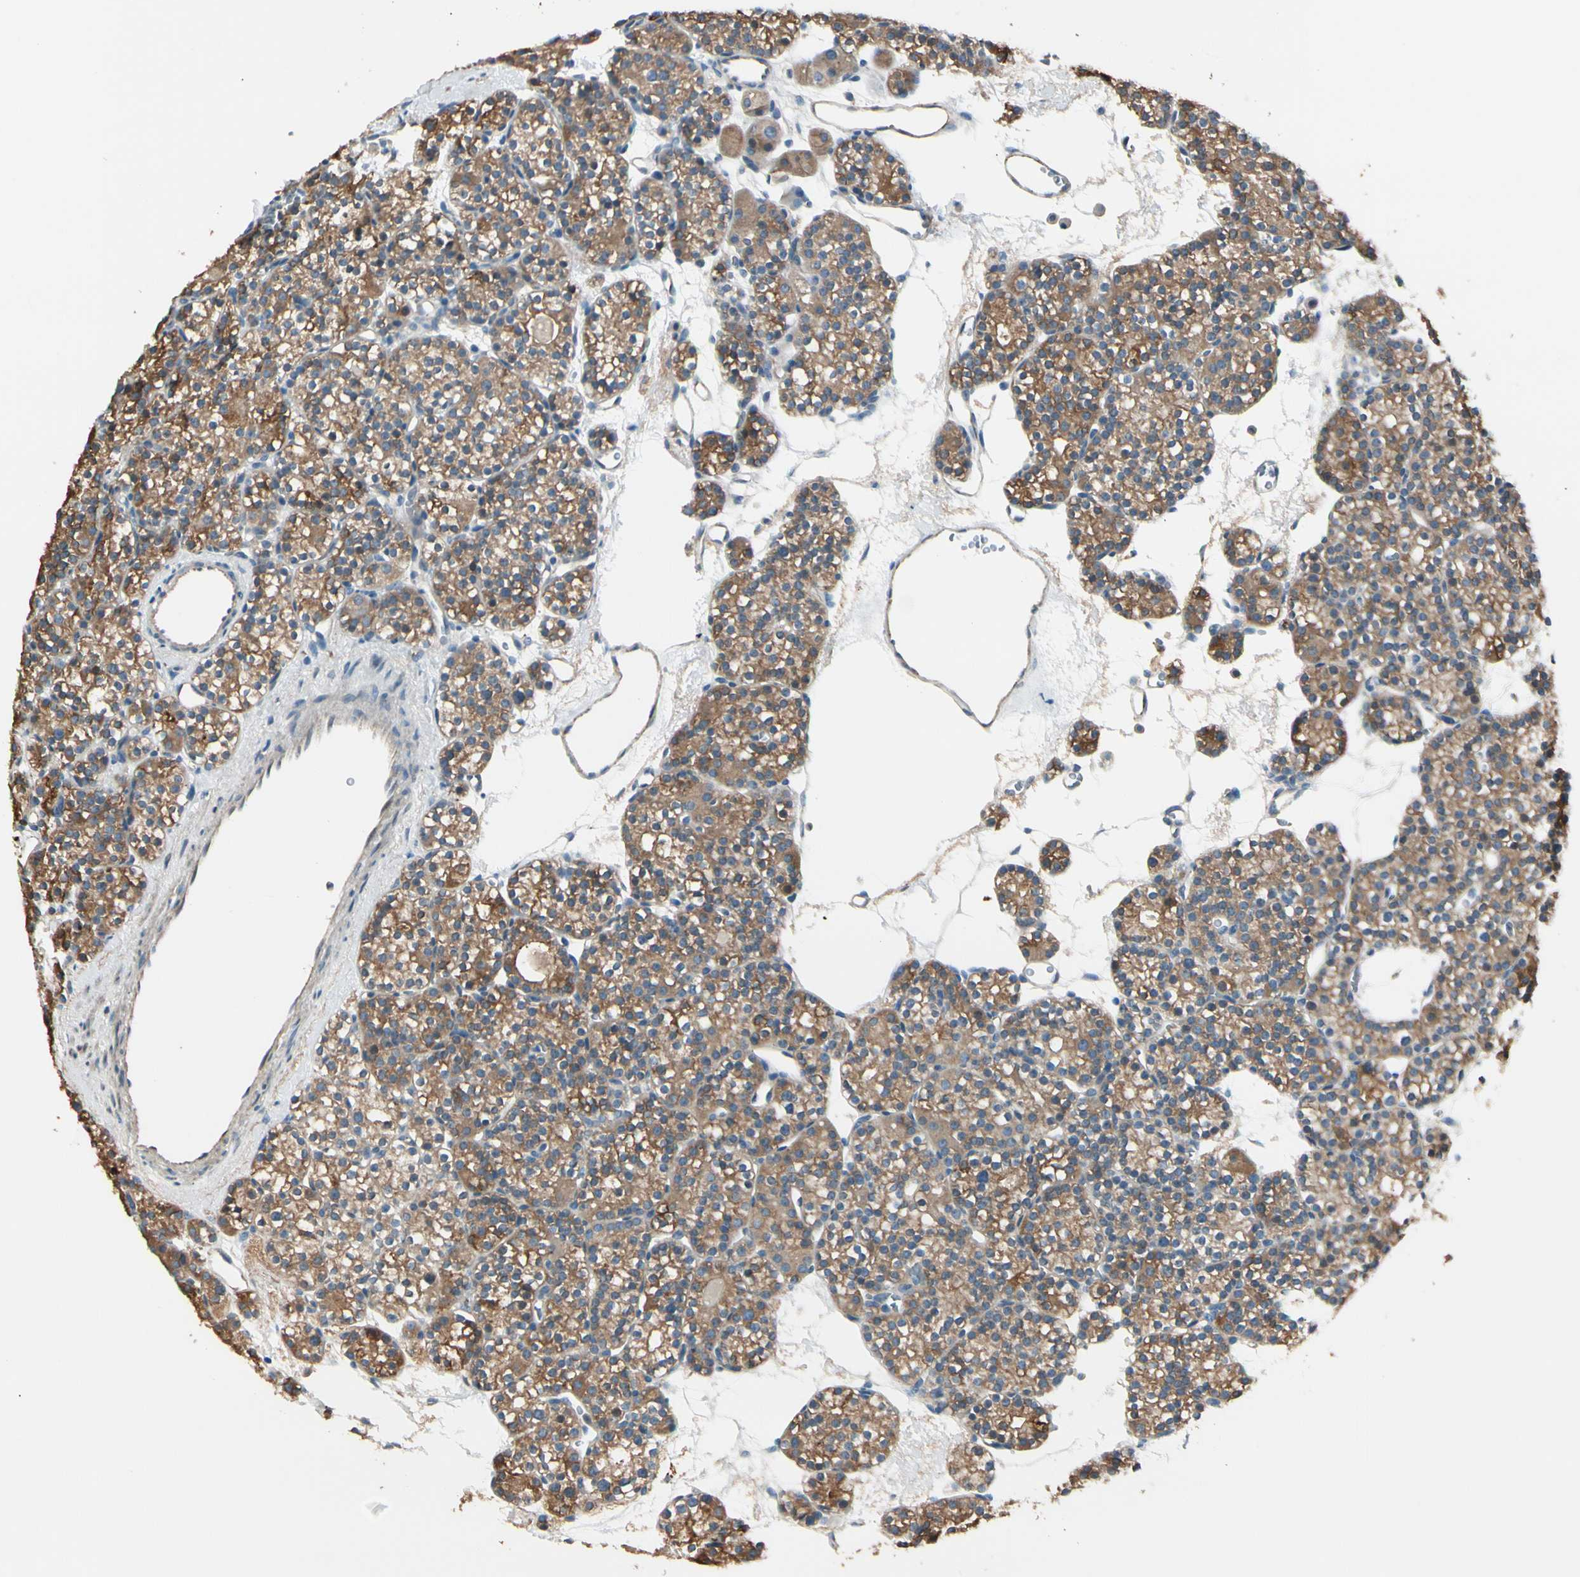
{"staining": {"intensity": "moderate", "quantity": ">75%", "location": "cytoplasmic/membranous"}, "tissue": "parathyroid gland", "cell_type": "Glandular cells", "image_type": "normal", "snomed": [{"axis": "morphology", "description": "Normal tissue, NOS"}, {"axis": "topography", "description": "Parathyroid gland"}], "caption": "Immunohistochemistry (DAB (3,3'-diaminobenzidine)) staining of unremarkable human parathyroid gland exhibits moderate cytoplasmic/membranous protein staining in about >75% of glandular cells.", "gene": "EPHA3", "patient": {"sex": "female", "age": 64}}